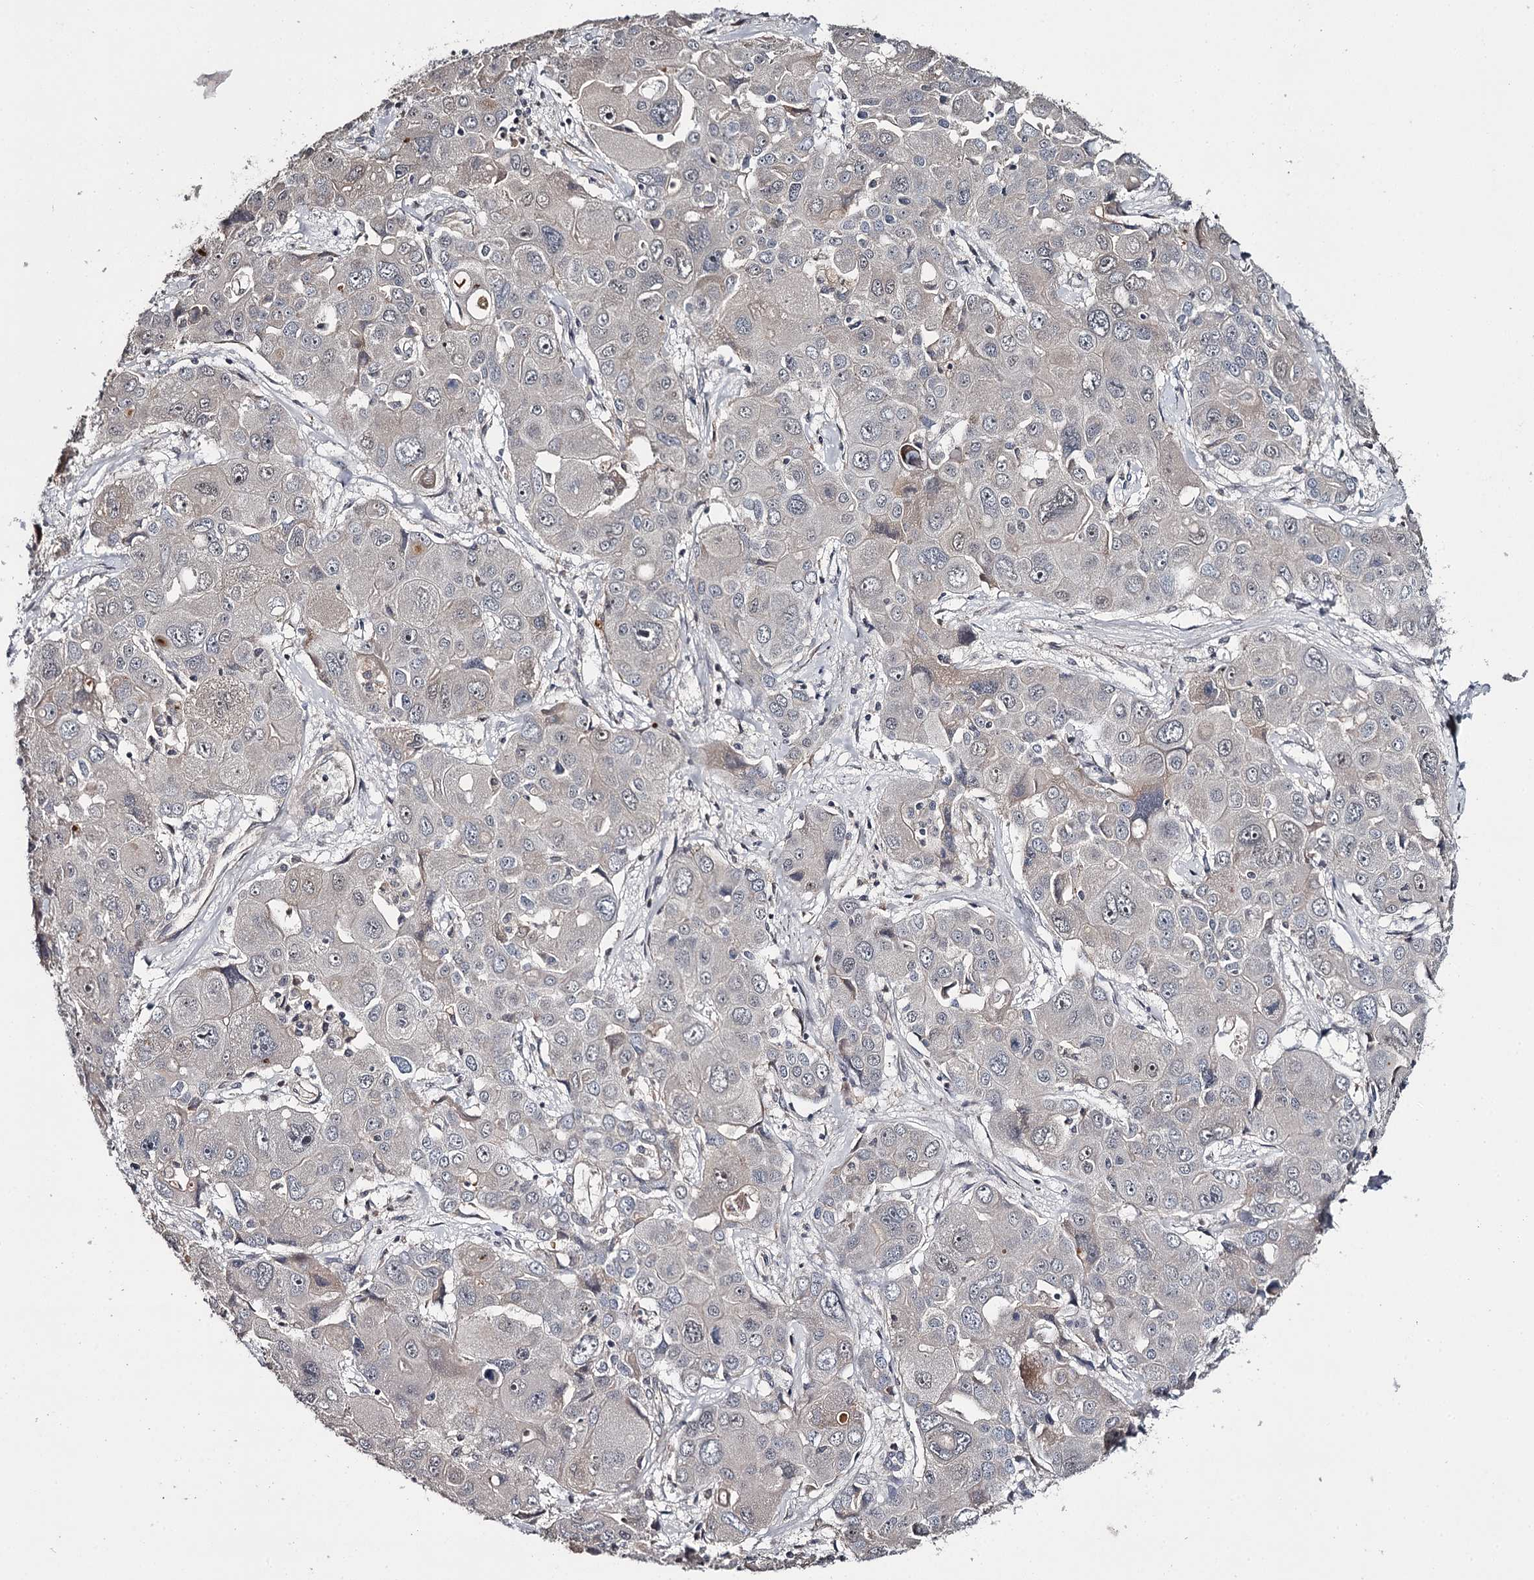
{"staining": {"intensity": "weak", "quantity": "<25%", "location": "cytoplasmic/membranous"}, "tissue": "liver cancer", "cell_type": "Tumor cells", "image_type": "cancer", "snomed": [{"axis": "morphology", "description": "Cholangiocarcinoma"}, {"axis": "topography", "description": "Liver"}], "caption": "Cholangiocarcinoma (liver) stained for a protein using IHC reveals no positivity tumor cells.", "gene": "CWF19L2", "patient": {"sex": "male", "age": 67}}